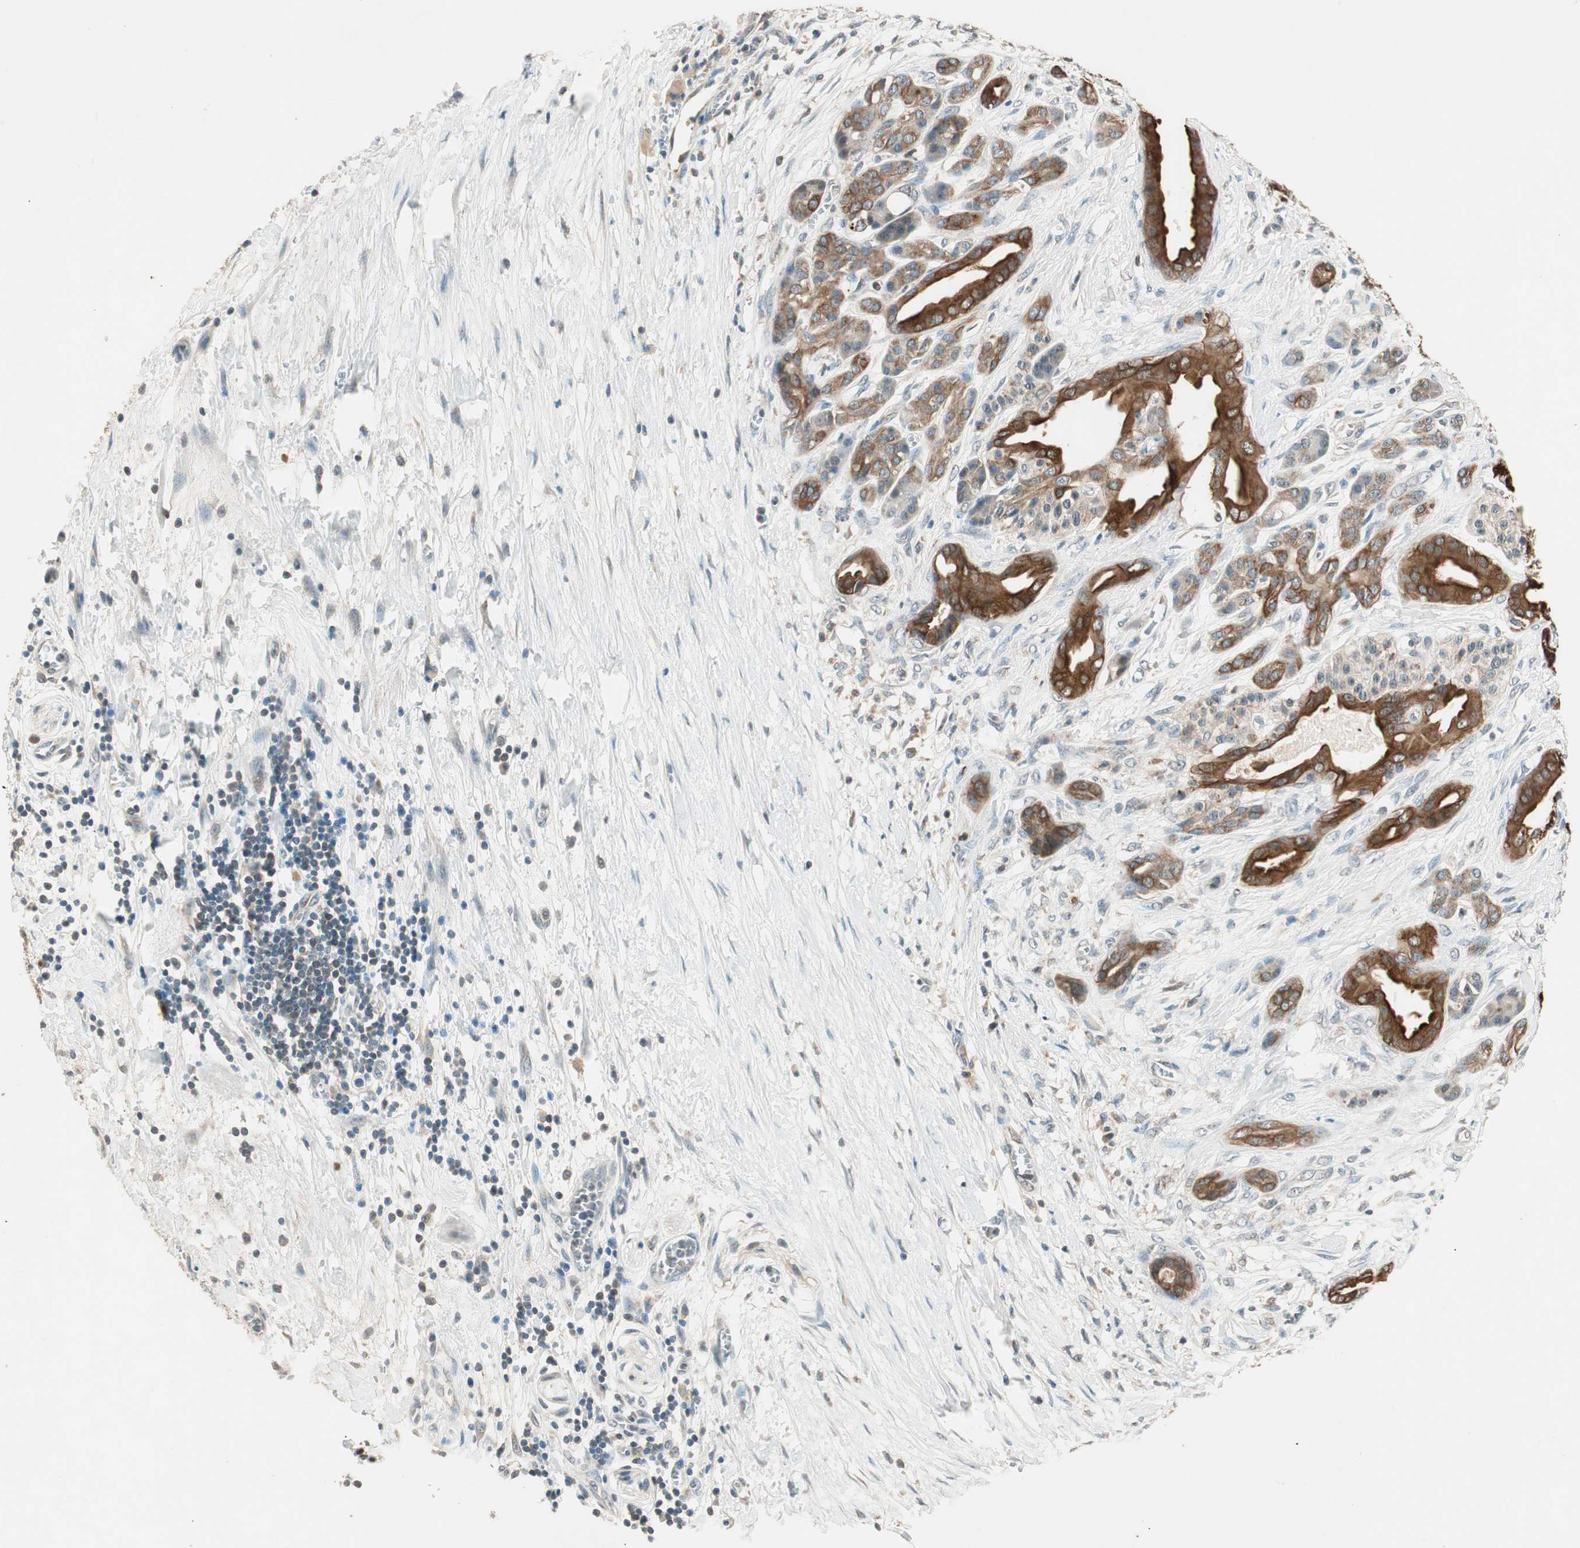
{"staining": {"intensity": "strong", "quantity": ">75%", "location": "cytoplasmic/membranous"}, "tissue": "pancreatic cancer", "cell_type": "Tumor cells", "image_type": "cancer", "snomed": [{"axis": "morphology", "description": "Adenocarcinoma, NOS"}, {"axis": "topography", "description": "Pancreas"}], "caption": "Strong cytoplasmic/membranous protein positivity is seen in about >75% of tumor cells in pancreatic adenocarcinoma. The protein is shown in brown color, while the nuclei are stained blue.", "gene": "TRIM21", "patient": {"sex": "male", "age": 59}}